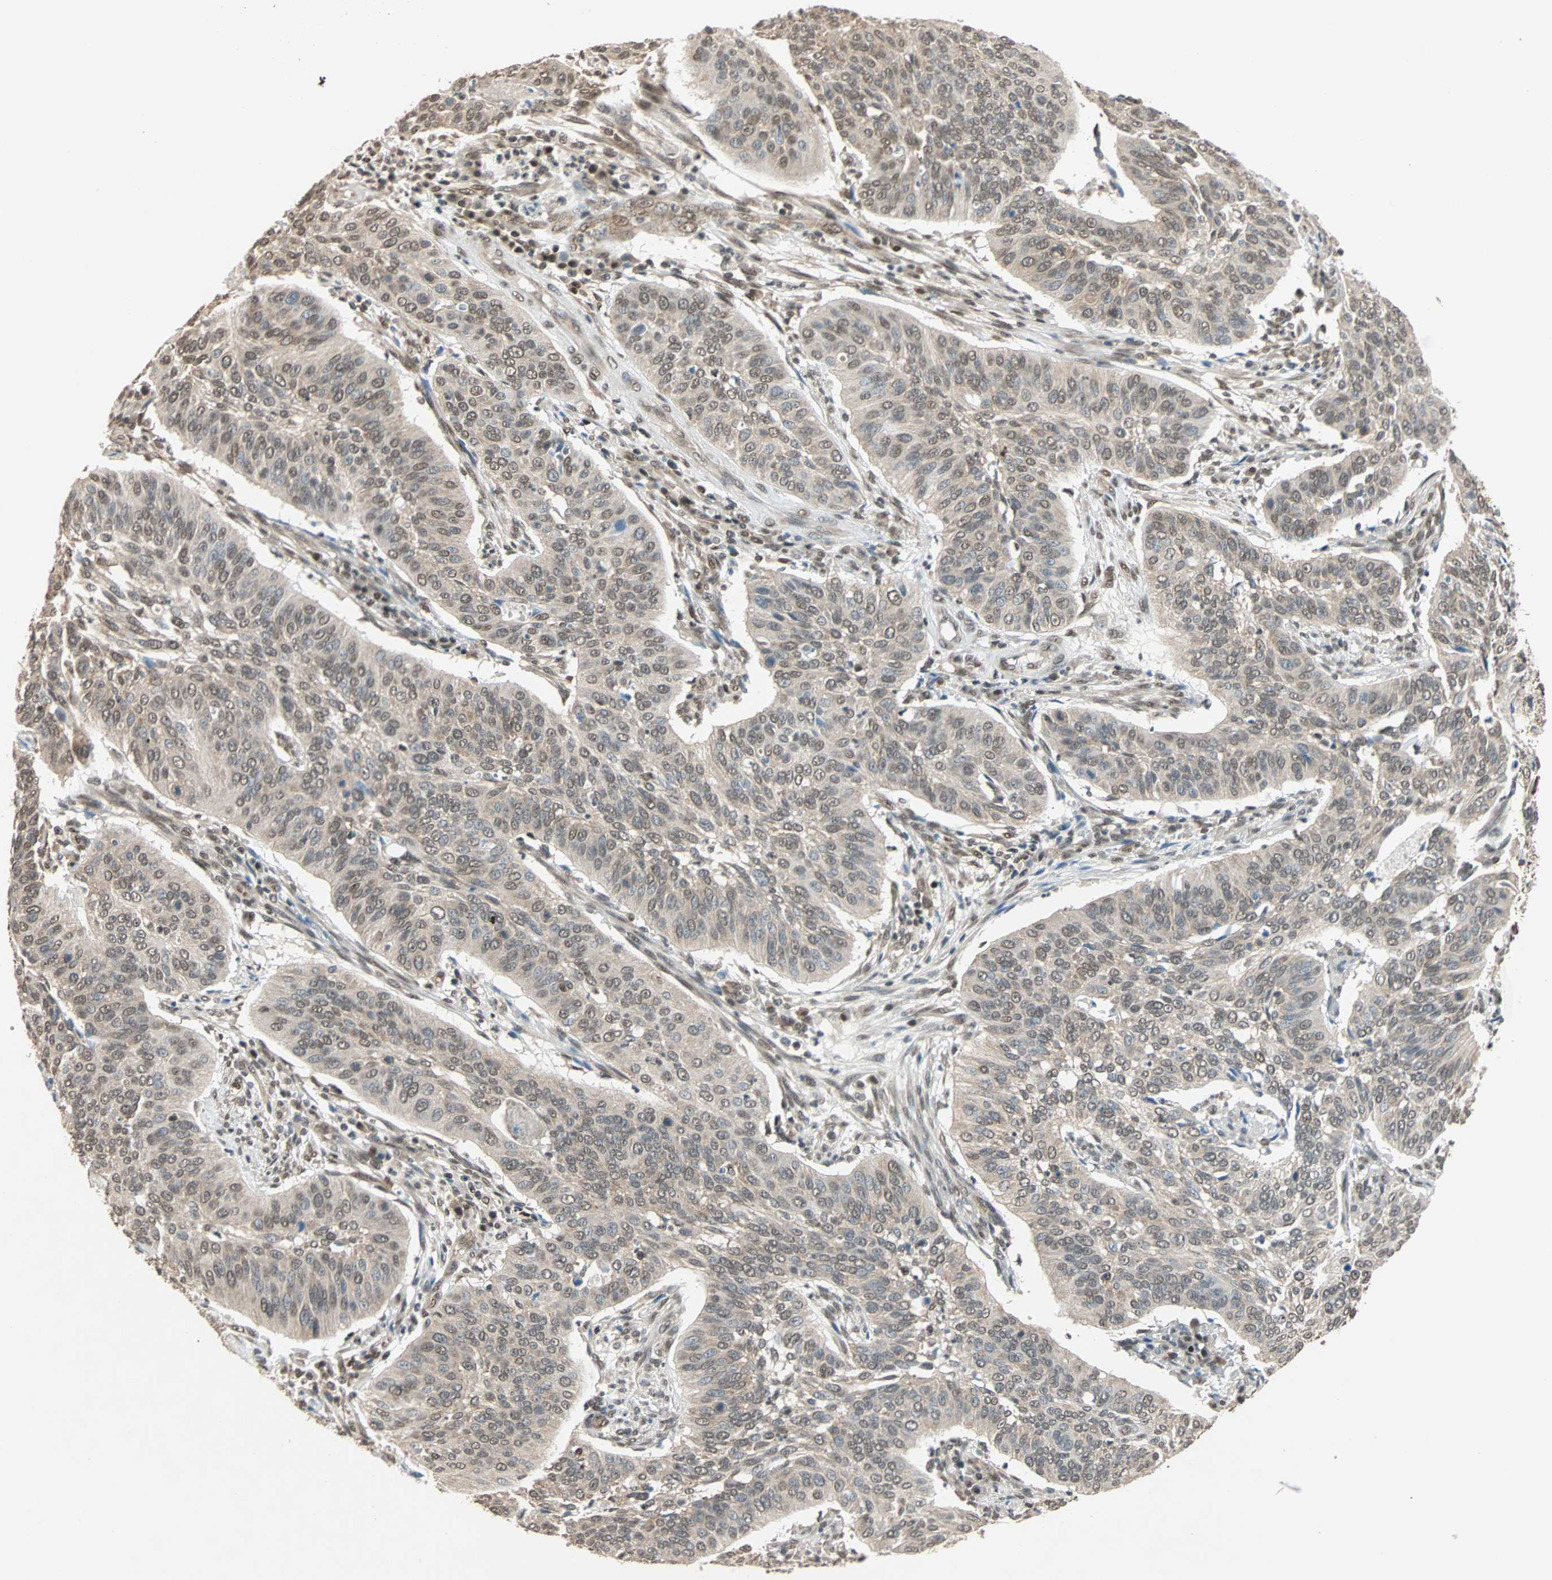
{"staining": {"intensity": "weak", "quantity": ">75%", "location": "nuclear"}, "tissue": "cervical cancer", "cell_type": "Tumor cells", "image_type": "cancer", "snomed": [{"axis": "morphology", "description": "Squamous cell carcinoma, NOS"}, {"axis": "topography", "description": "Cervix"}], "caption": "Squamous cell carcinoma (cervical) was stained to show a protein in brown. There is low levels of weak nuclear expression in approximately >75% of tumor cells. Using DAB (3,3'-diaminobenzidine) (brown) and hematoxylin (blue) stains, captured at high magnification using brightfield microscopy.", "gene": "DAZAP1", "patient": {"sex": "female", "age": 39}}